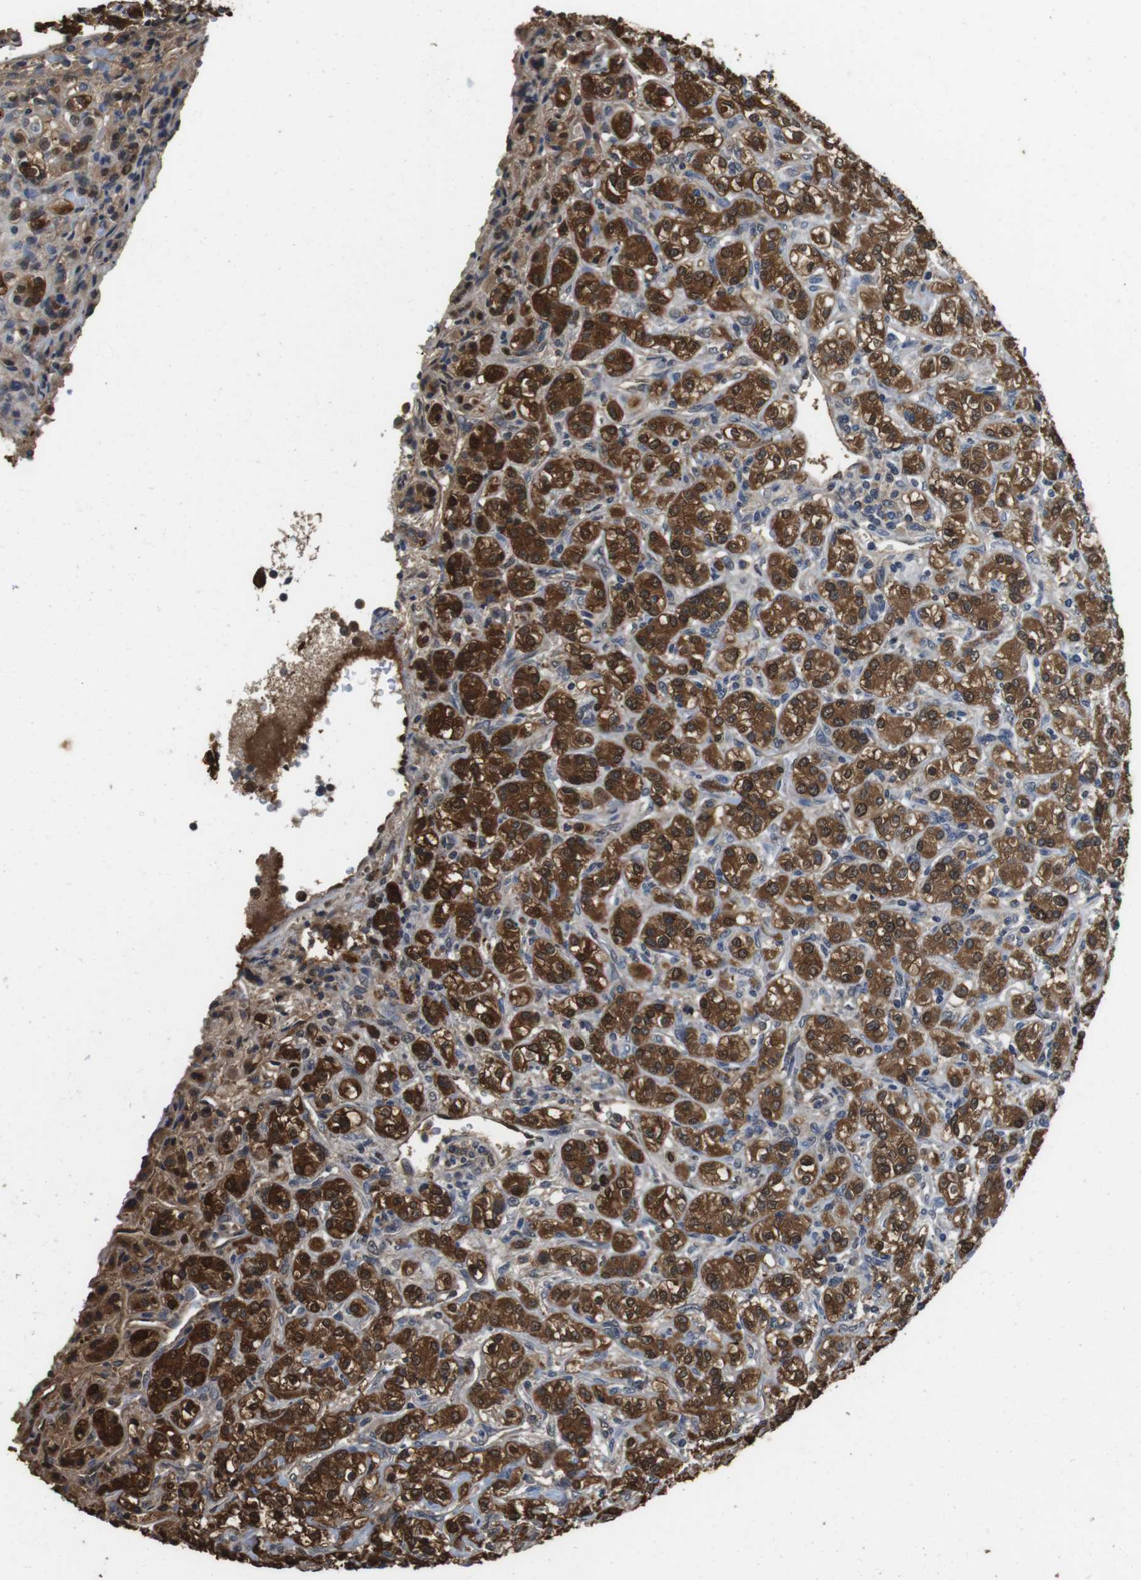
{"staining": {"intensity": "strong", "quantity": ">75%", "location": "cytoplasmic/membranous,nuclear"}, "tissue": "renal cancer", "cell_type": "Tumor cells", "image_type": "cancer", "snomed": [{"axis": "morphology", "description": "Adenocarcinoma, NOS"}, {"axis": "topography", "description": "Kidney"}], "caption": "Protein expression analysis of human renal cancer reveals strong cytoplasmic/membranous and nuclear expression in approximately >75% of tumor cells.", "gene": "LDHA", "patient": {"sex": "male", "age": 77}}